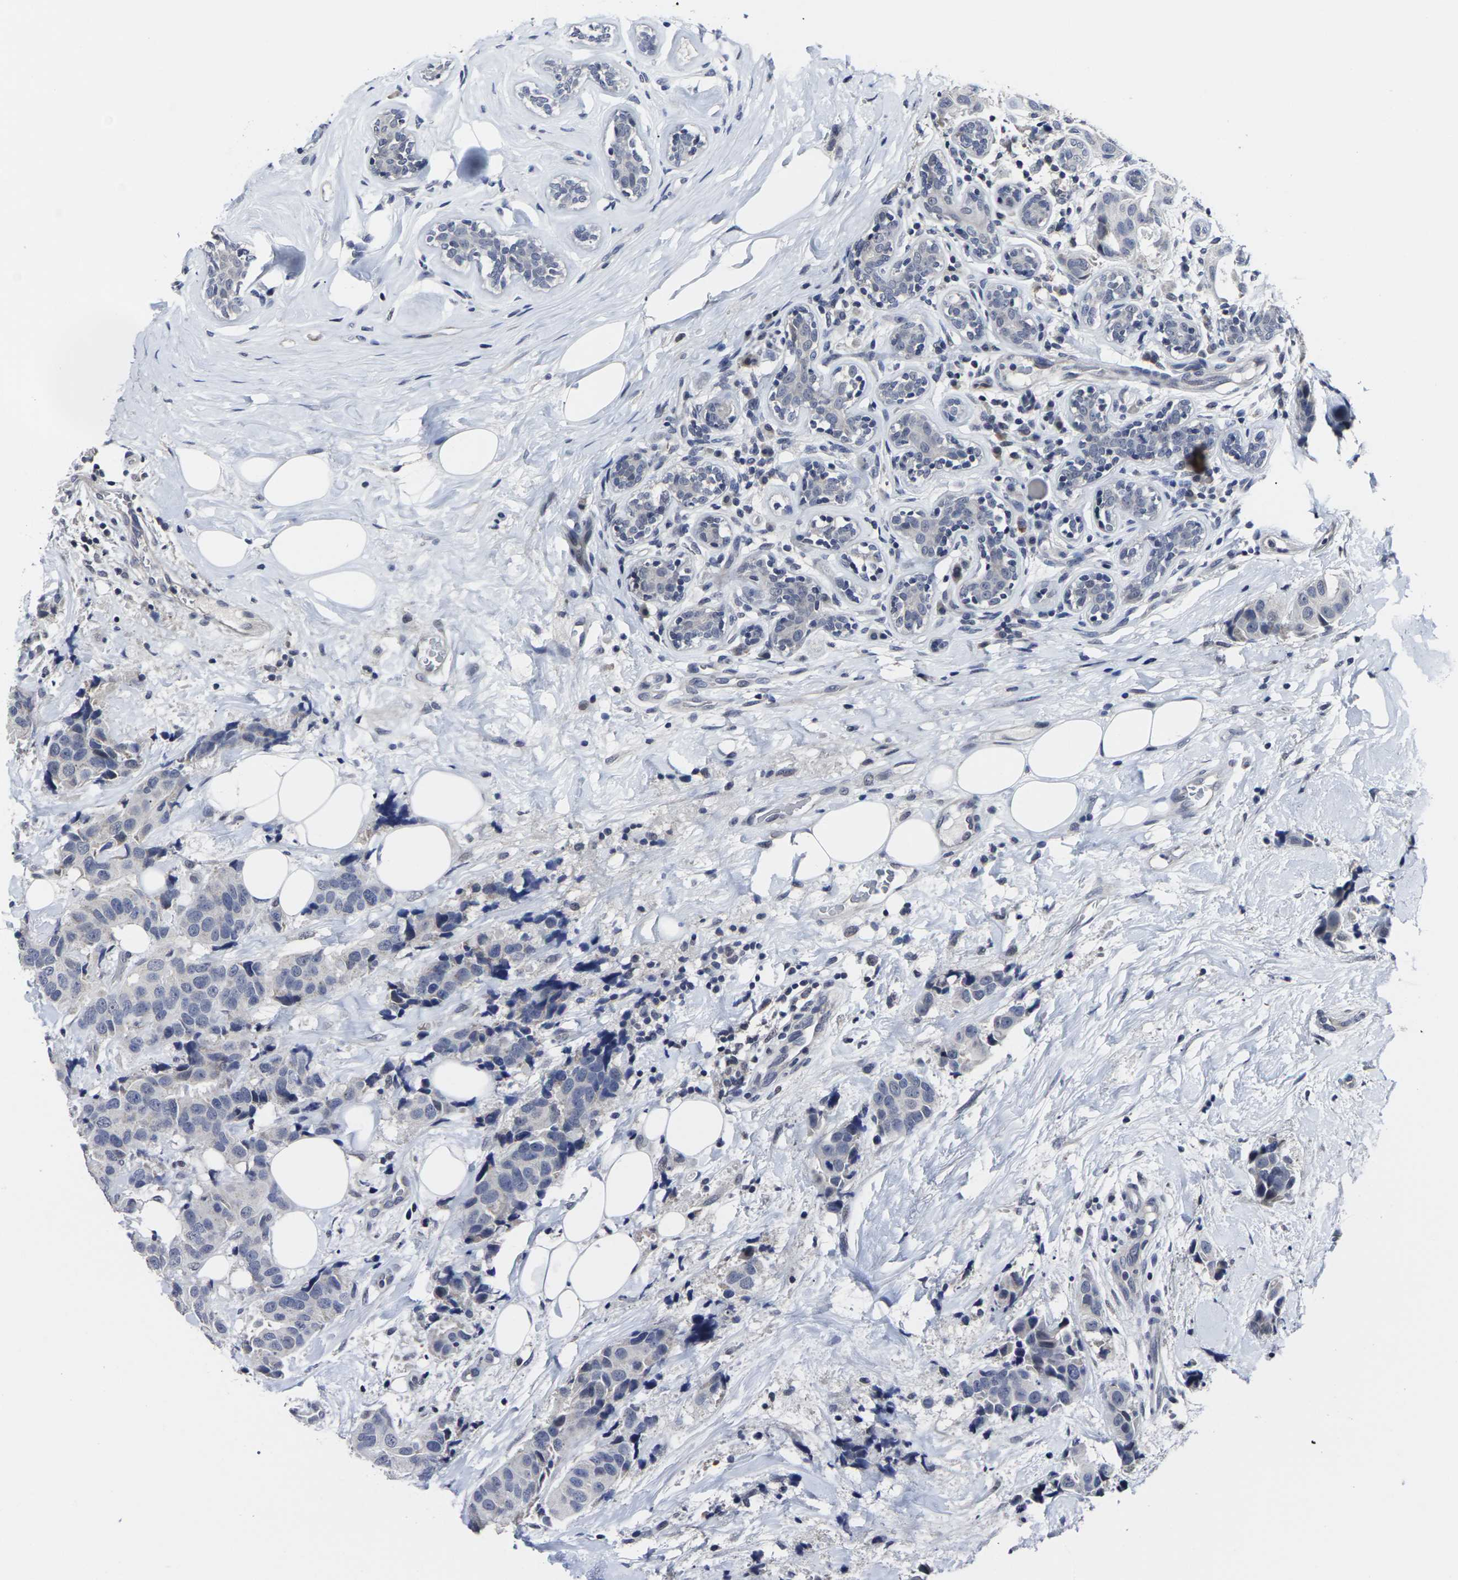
{"staining": {"intensity": "negative", "quantity": "none", "location": "none"}, "tissue": "breast cancer", "cell_type": "Tumor cells", "image_type": "cancer", "snomed": [{"axis": "morphology", "description": "Normal tissue, NOS"}, {"axis": "morphology", "description": "Duct carcinoma"}, {"axis": "topography", "description": "Breast"}], "caption": "Breast intraductal carcinoma stained for a protein using immunohistochemistry (IHC) reveals no staining tumor cells.", "gene": "MSANTD4", "patient": {"sex": "female", "age": 39}}